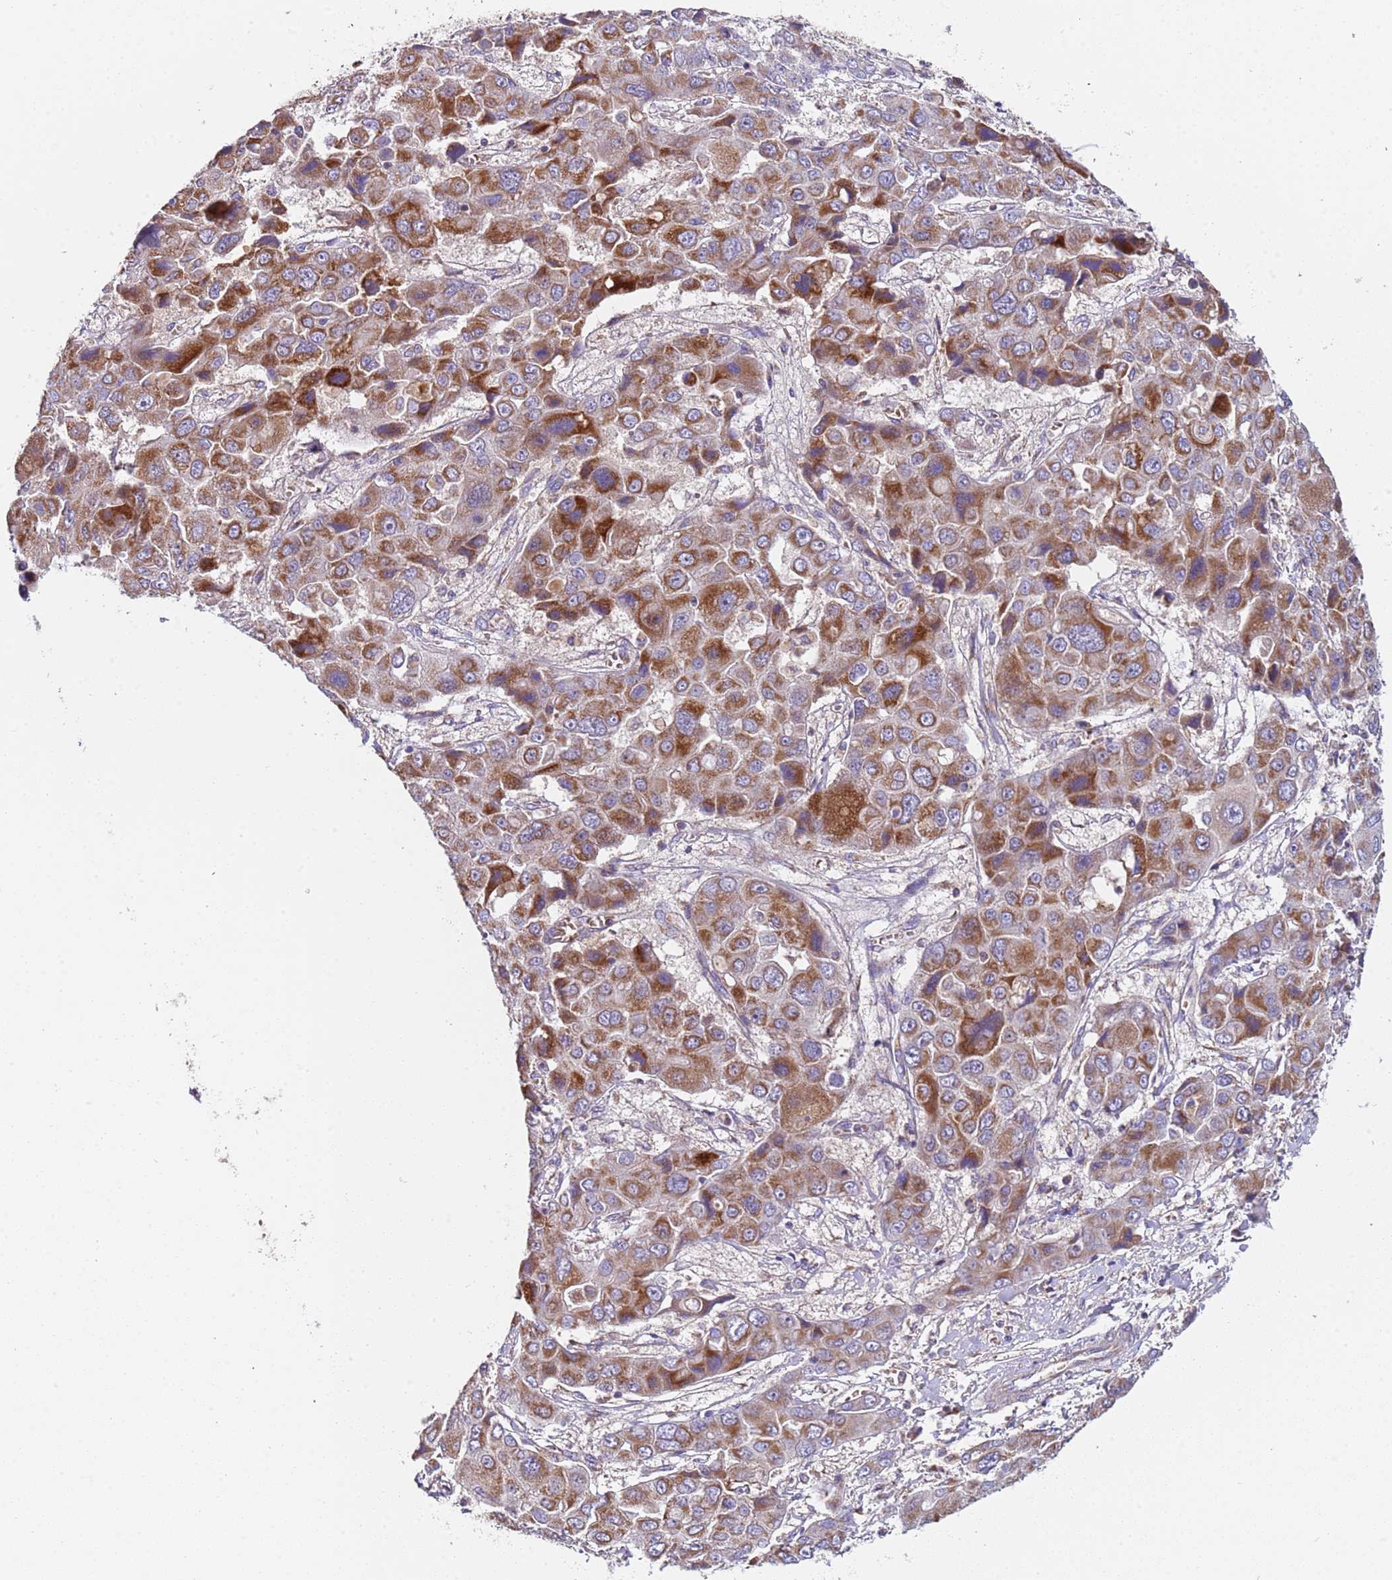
{"staining": {"intensity": "strong", "quantity": "25%-75%", "location": "cytoplasmic/membranous"}, "tissue": "liver cancer", "cell_type": "Tumor cells", "image_type": "cancer", "snomed": [{"axis": "morphology", "description": "Cholangiocarcinoma"}, {"axis": "topography", "description": "Liver"}], "caption": "An immunohistochemistry histopathology image of neoplastic tissue is shown. Protein staining in brown shows strong cytoplasmic/membranous positivity in liver cholangiocarcinoma within tumor cells.", "gene": "TMEM126A", "patient": {"sex": "male", "age": 67}}